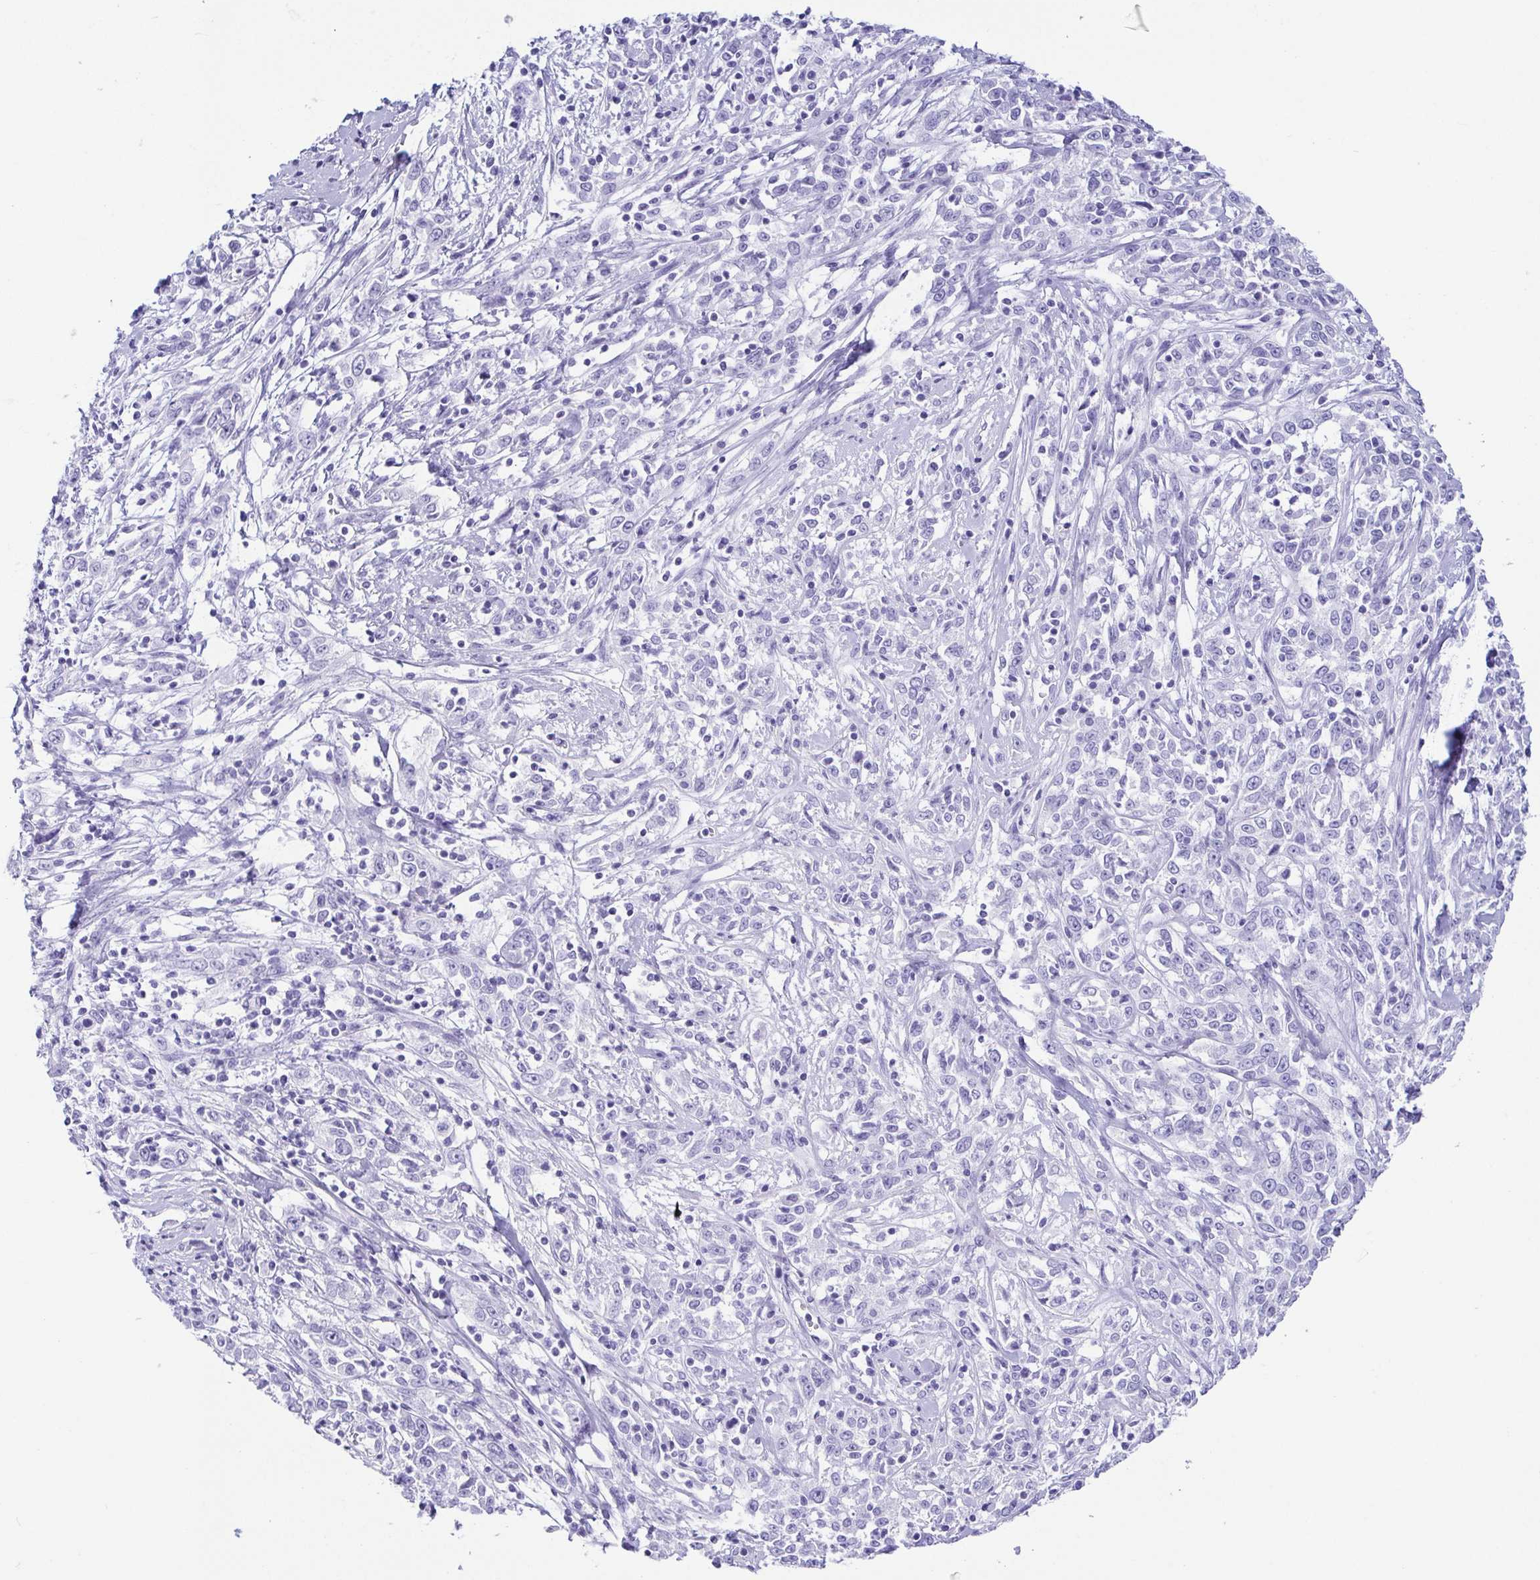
{"staining": {"intensity": "negative", "quantity": "none", "location": "none"}, "tissue": "cervical cancer", "cell_type": "Tumor cells", "image_type": "cancer", "snomed": [{"axis": "morphology", "description": "Adenocarcinoma, NOS"}, {"axis": "topography", "description": "Cervix"}], "caption": "The IHC micrograph has no significant positivity in tumor cells of cervical cancer (adenocarcinoma) tissue.", "gene": "CD164L2", "patient": {"sex": "female", "age": 40}}